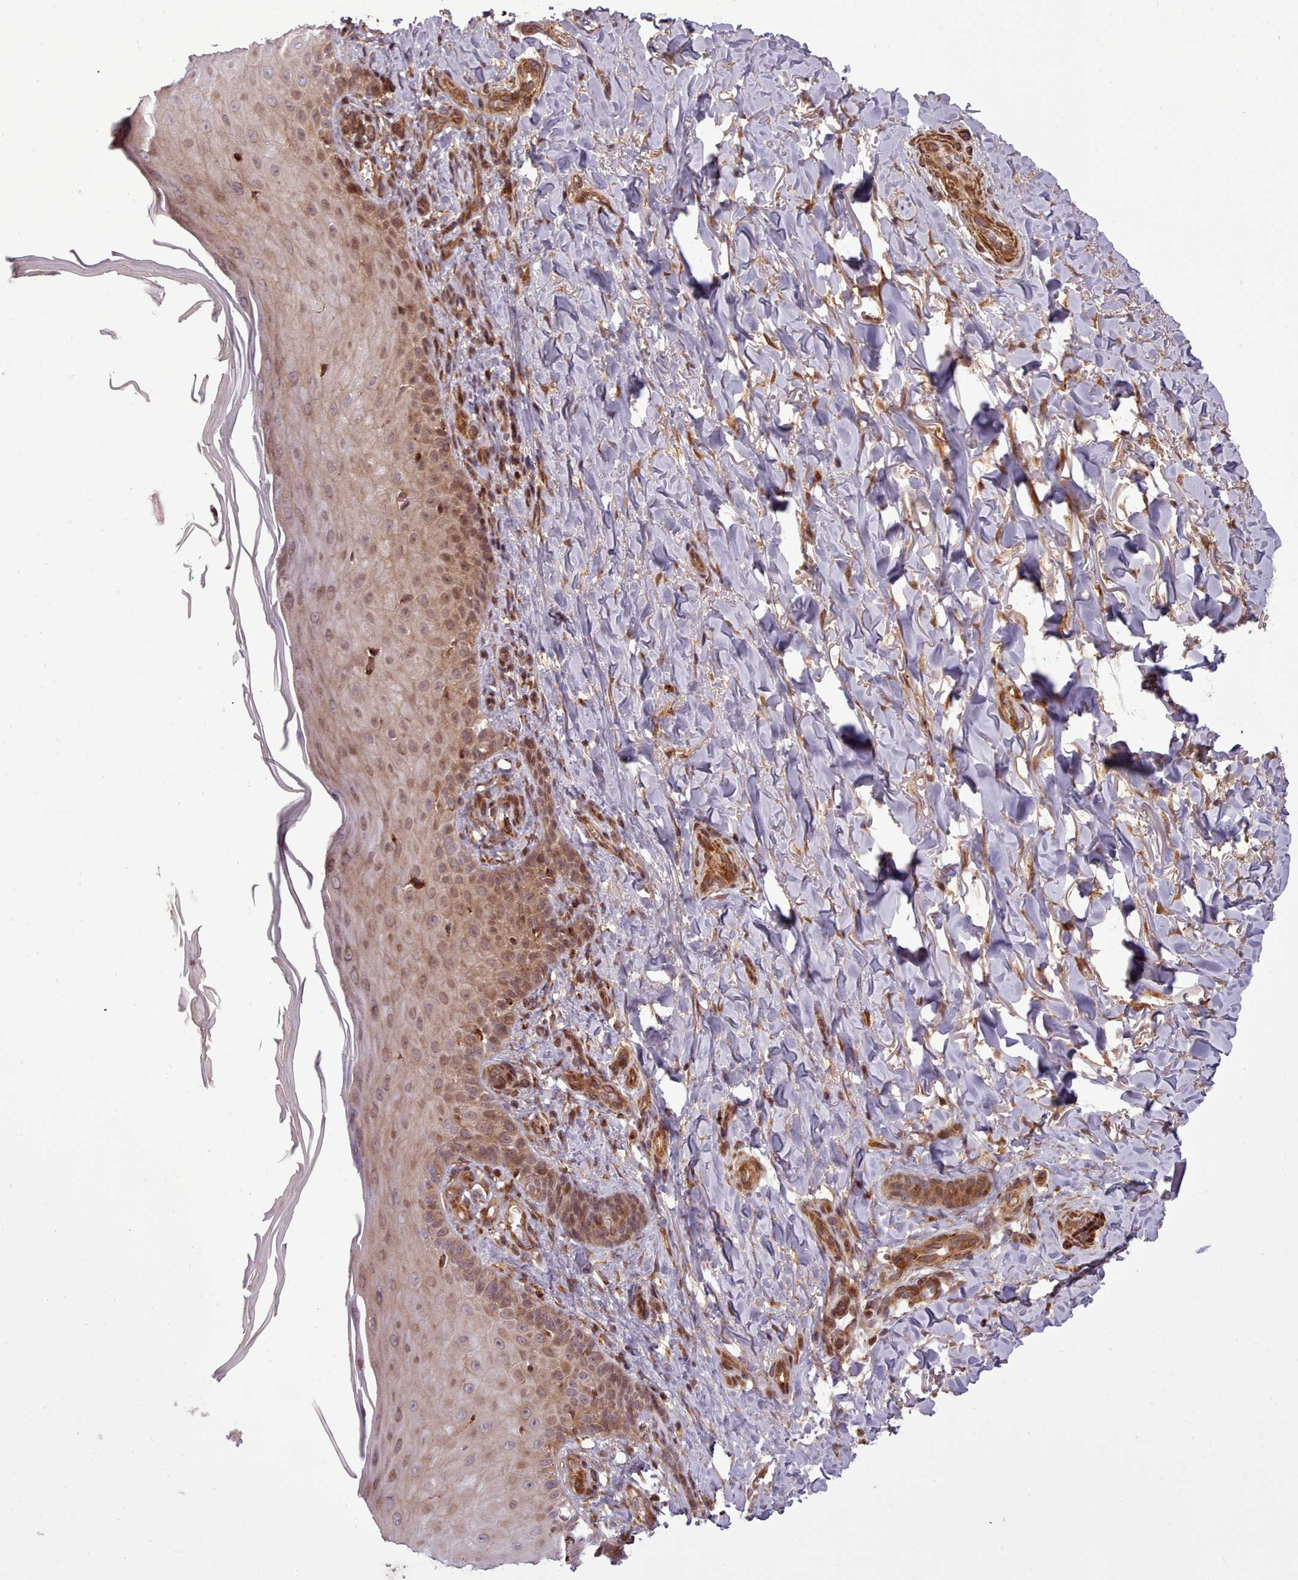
{"staining": {"intensity": "strong", "quantity": ">75%", "location": "cytoplasmic/membranous,nuclear"}, "tissue": "skin", "cell_type": "Fibroblasts", "image_type": "normal", "snomed": [{"axis": "morphology", "description": "Normal tissue, NOS"}, {"axis": "topography", "description": "Skin"}], "caption": "Immunohistochemical staining of normal human skin reveals high levels of strong cytoplasmic/membranous,nuclear staining in approximately >75% of fibroblasts.", "gene": "NLRP7", "patient": {"sex": "male", "age": 81}}